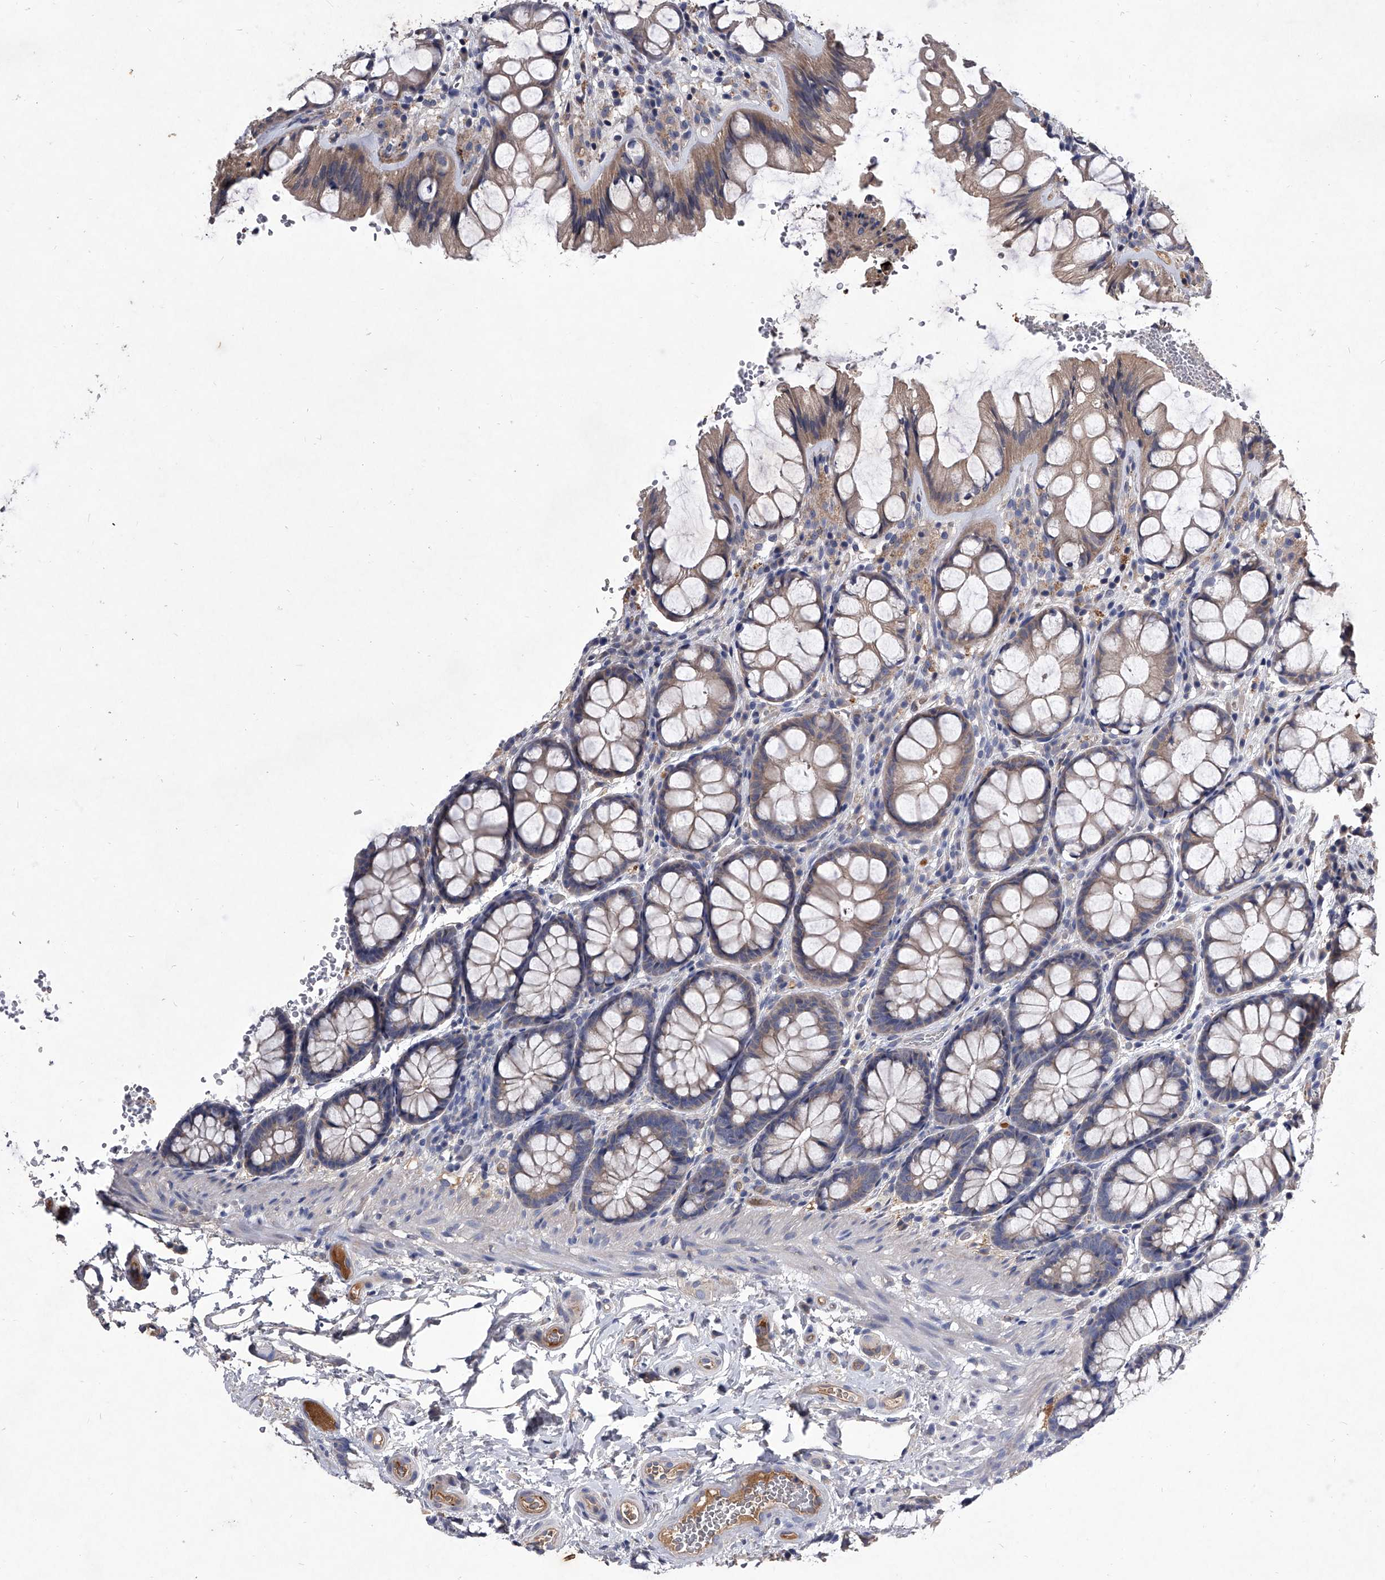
{"staining": {"intensity": "weak", "quantity": ">75%", "location": "cytoplasmic/membranous"}, "tissue": "colon", "cell_type": "Endothelial cells", "image_type": "normal", "snomed": [{"axis": "morphology", "description": "Normal tissue, NOS"}, {"axis": "topography", "description": "Colon"}], "caption": "Immunohistochemistry (IHC) (DAB) staining of normal human colon shows weak cytoplasmic/membranous protein expression in about >75% of endothelial cells.", "gene": "C5", "patient": {"sex": "male", "age": 47}}